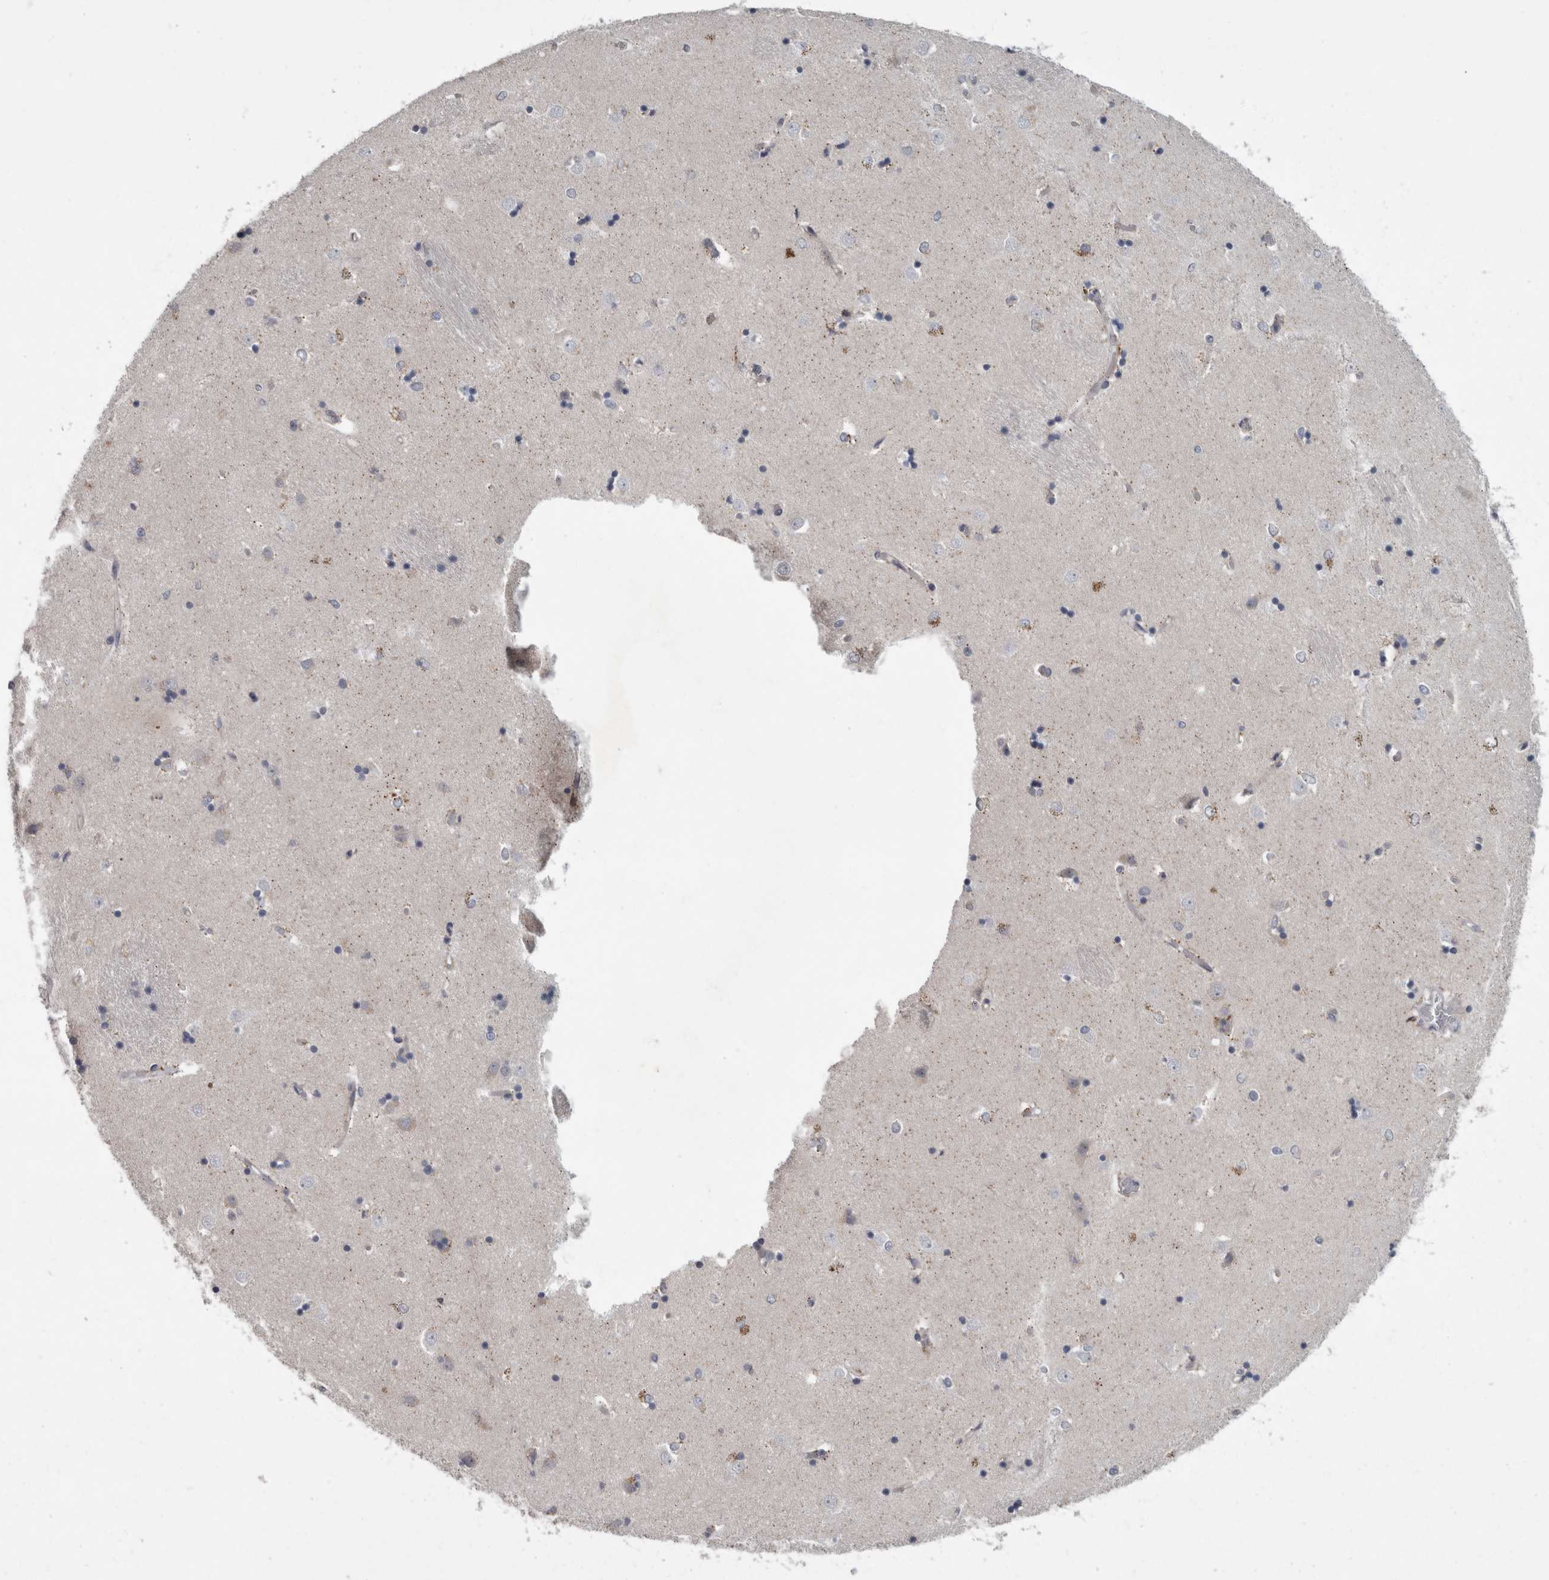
{"staining": {"intensity": "moderate", "quantity": "<25%", "location": "cytoplasmic/membranous"}, "tissue": "caudate", "cell_type": "Glial cells", "image_type": "normal", "snomed": [{"axis": "morphology", "description": "Normal tissue, NOS"}, {"axis": "topography", "description": "Lateral ventricle wall"}], "caption": "Approximately <25% of glial cells in unremarkable human caudate display moderate cytoplasmic/membranous protein expression as visualized by brown immunohistochemical staining.", "gene": "CDC42BPG", "patient": {"sex": "male", "age": 45}}